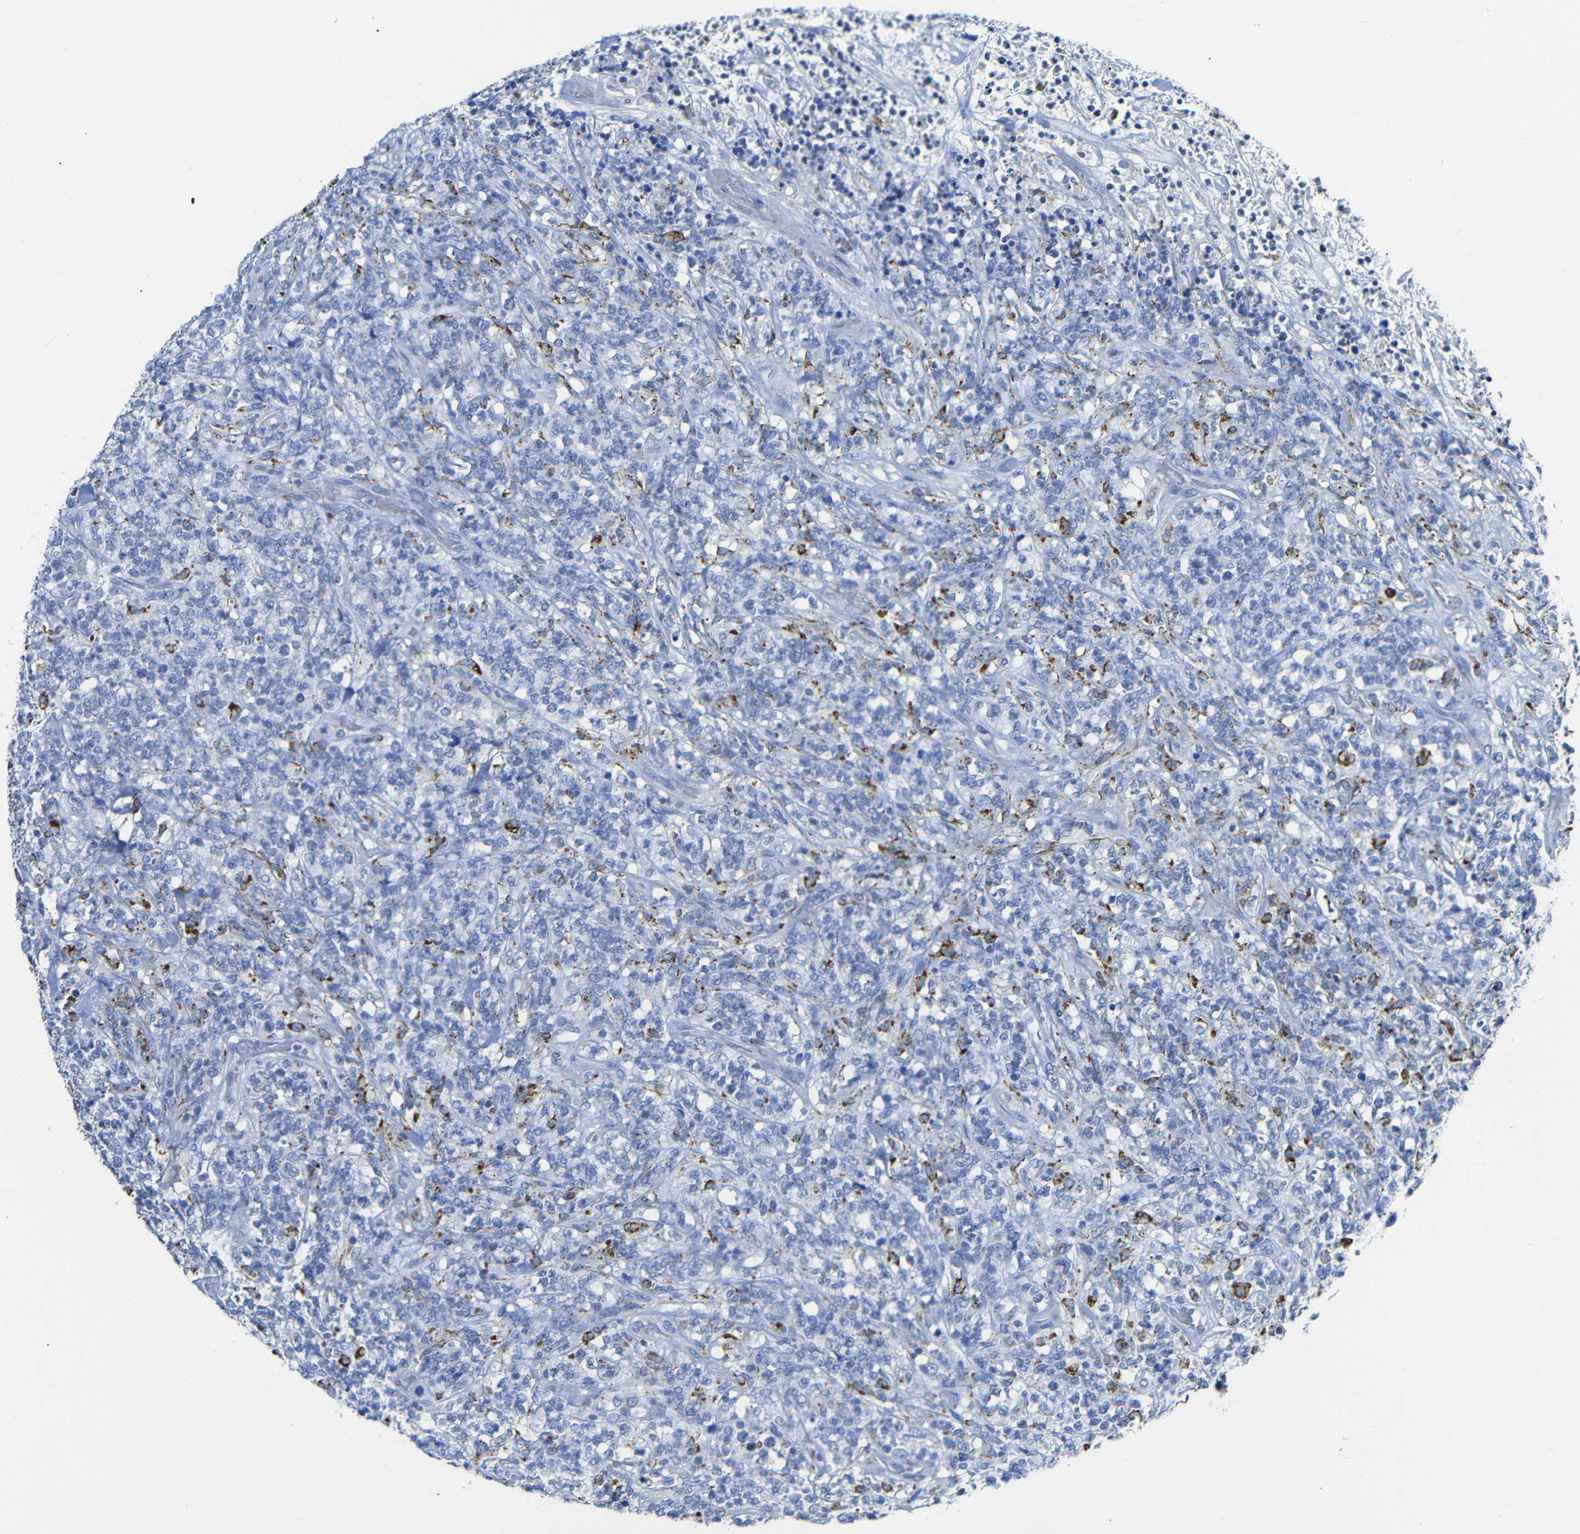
{"staining": {"intensity": "strong", "quantity": "<25%", "location": "cytoplasmic/membranous"}, "tissue": "lymphoma", "cell_type": "Tumor cells", "image_type": "cancer", "snomed": [{"axis": "morphology", "description": "Malignant lymphoma, non-Hodgkin's type, High grade"}, {"axis": "topography", "description": "Soft tissue"}], "caption": "The photomicrograph exhibits a brown stain indicating the presence of a protein in the cytoplasmic/membranous of tumor cells in high-grade malignant lymphoma, non-Hodgkin's type.", "gene": "C15orf48", "patient": {"sex": "male", "age": 18}}